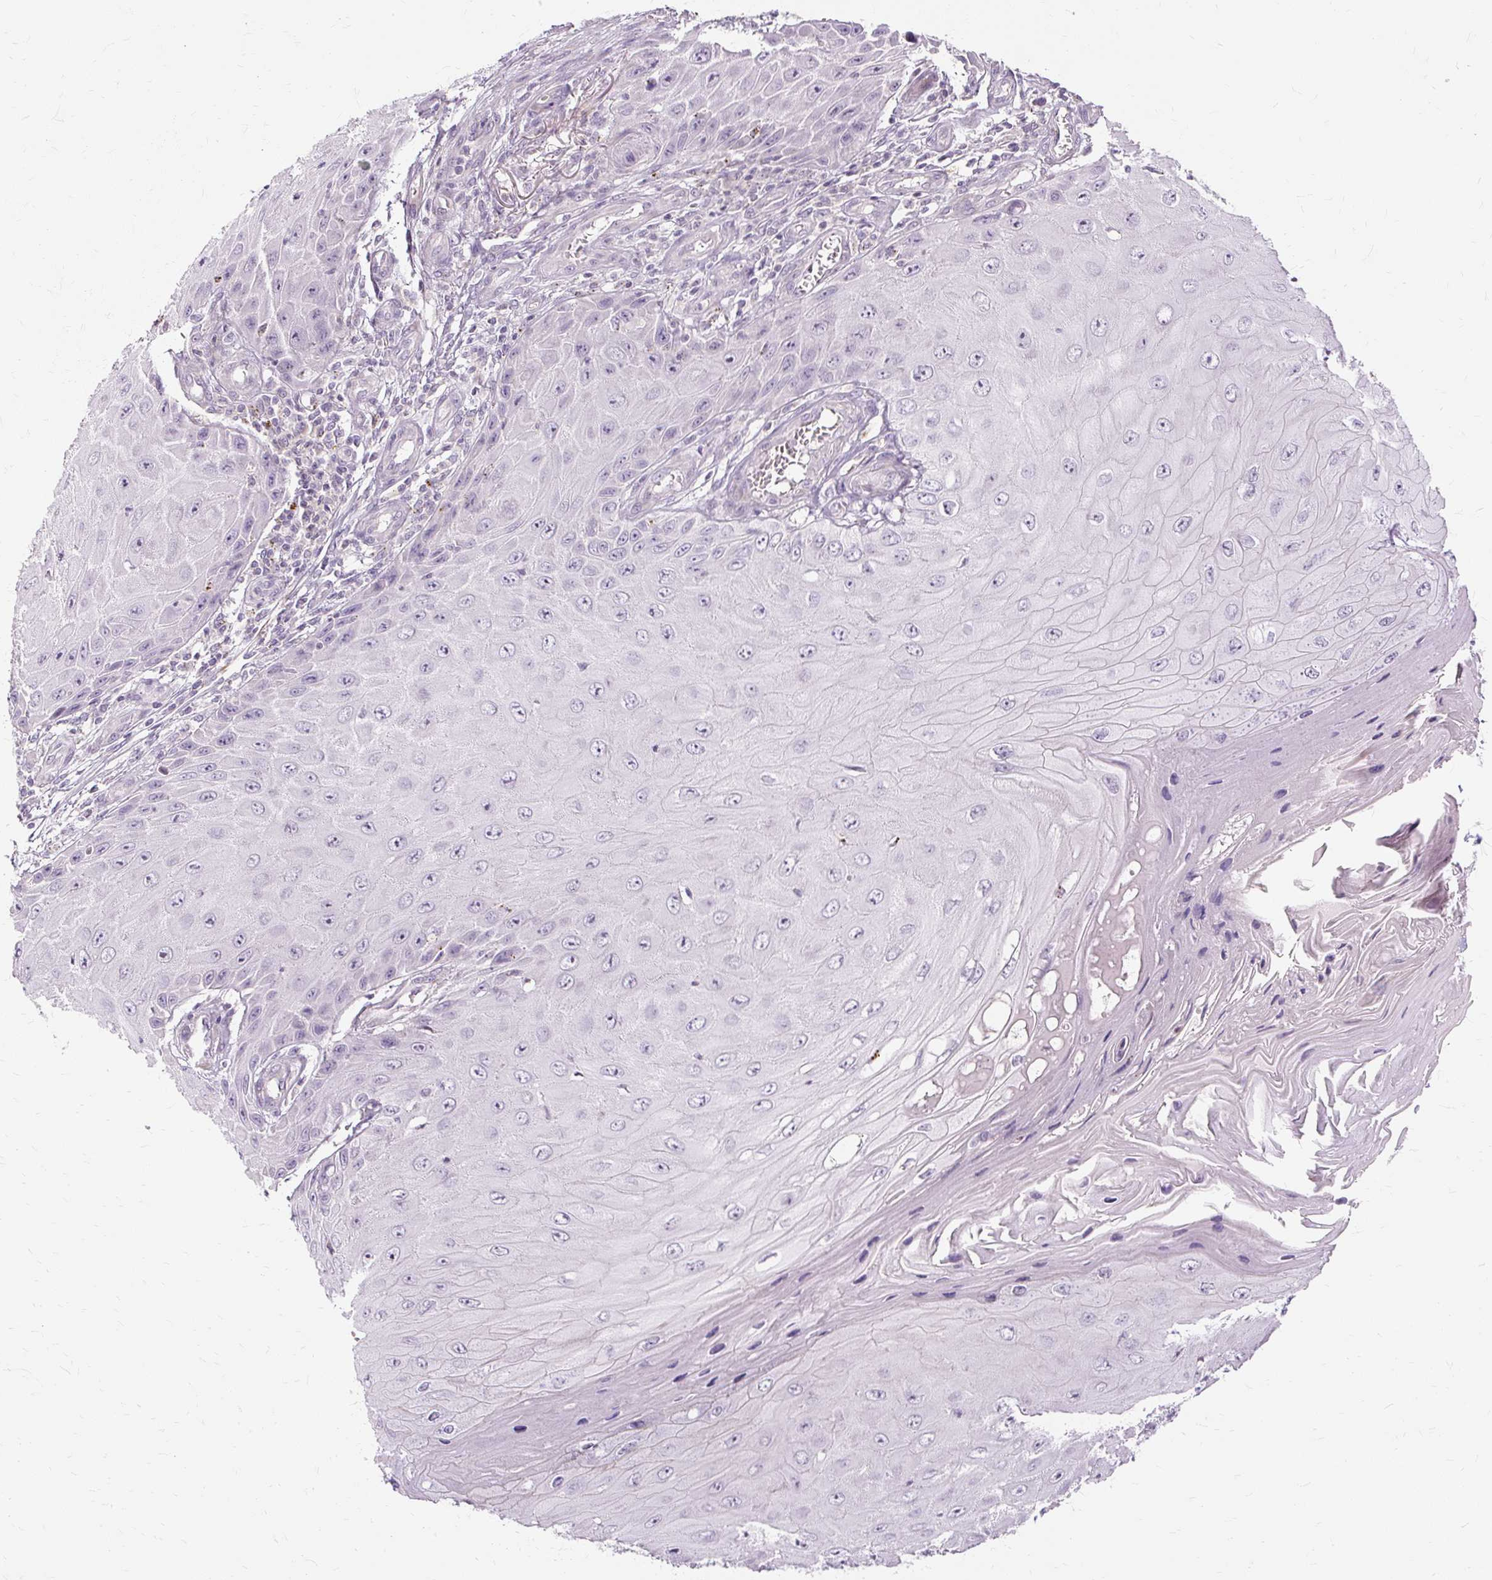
{"staining": {"intensity": "weak", "quantity": "<25%", "location": "nuclear"}, "tissue": "skin cancer", "cell_type": "Tumor cells", "image_type": "cancer", "snomed": [{"axis": "morphology", "description": "Squamous cell carcinoma, NOS"}, {"axis": "topography", "description": "Skin"}], "caption": "An immunohistochemistry micrograph of skin squamous cell carcinoma is shown. There is no staining in tumor cells of skin squamous cell carcinoma.", "gene": "MMACHC", "patient": {"sex": "female", "age": 73}}